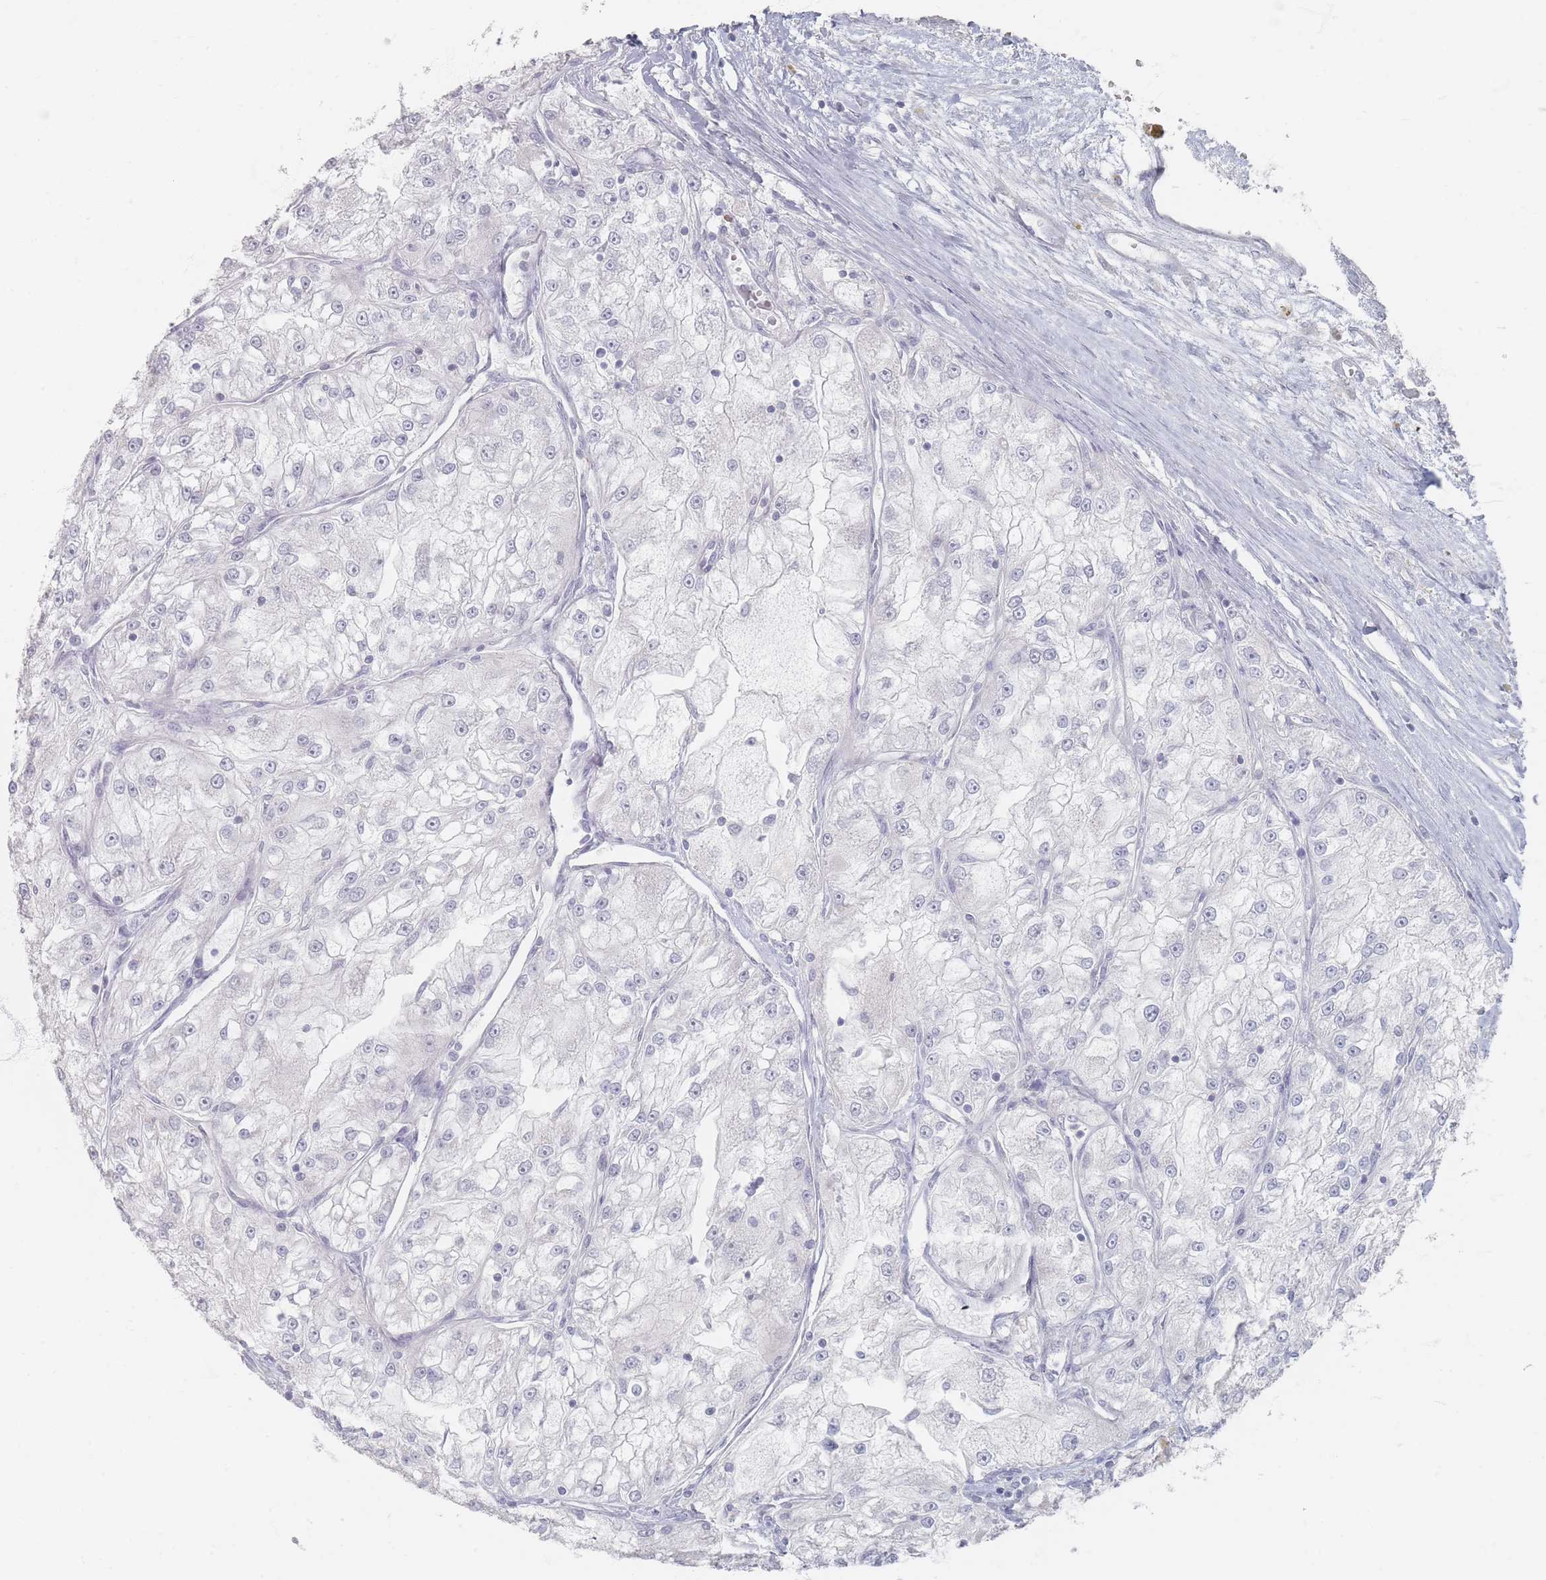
{"staining": {"intensity": "negative", "quantity": "none", "location": "none"}, "tissue": "renal cancer", "cell_type": "Tumor cells", "image_type": "cancer", "snomed": [{"axis": "morphology", "description": "Adenocarcinoma, NOS"}, {"axis": "topography", "description": "Kidney"}], "caption": "A high-resolution photomicrograph shows immunohistochemistry staining of renal cancer, which exhibits no significant staining in tumor cells.", "gene": "CD37", "patient": {"sex": "female", "age": 72}}